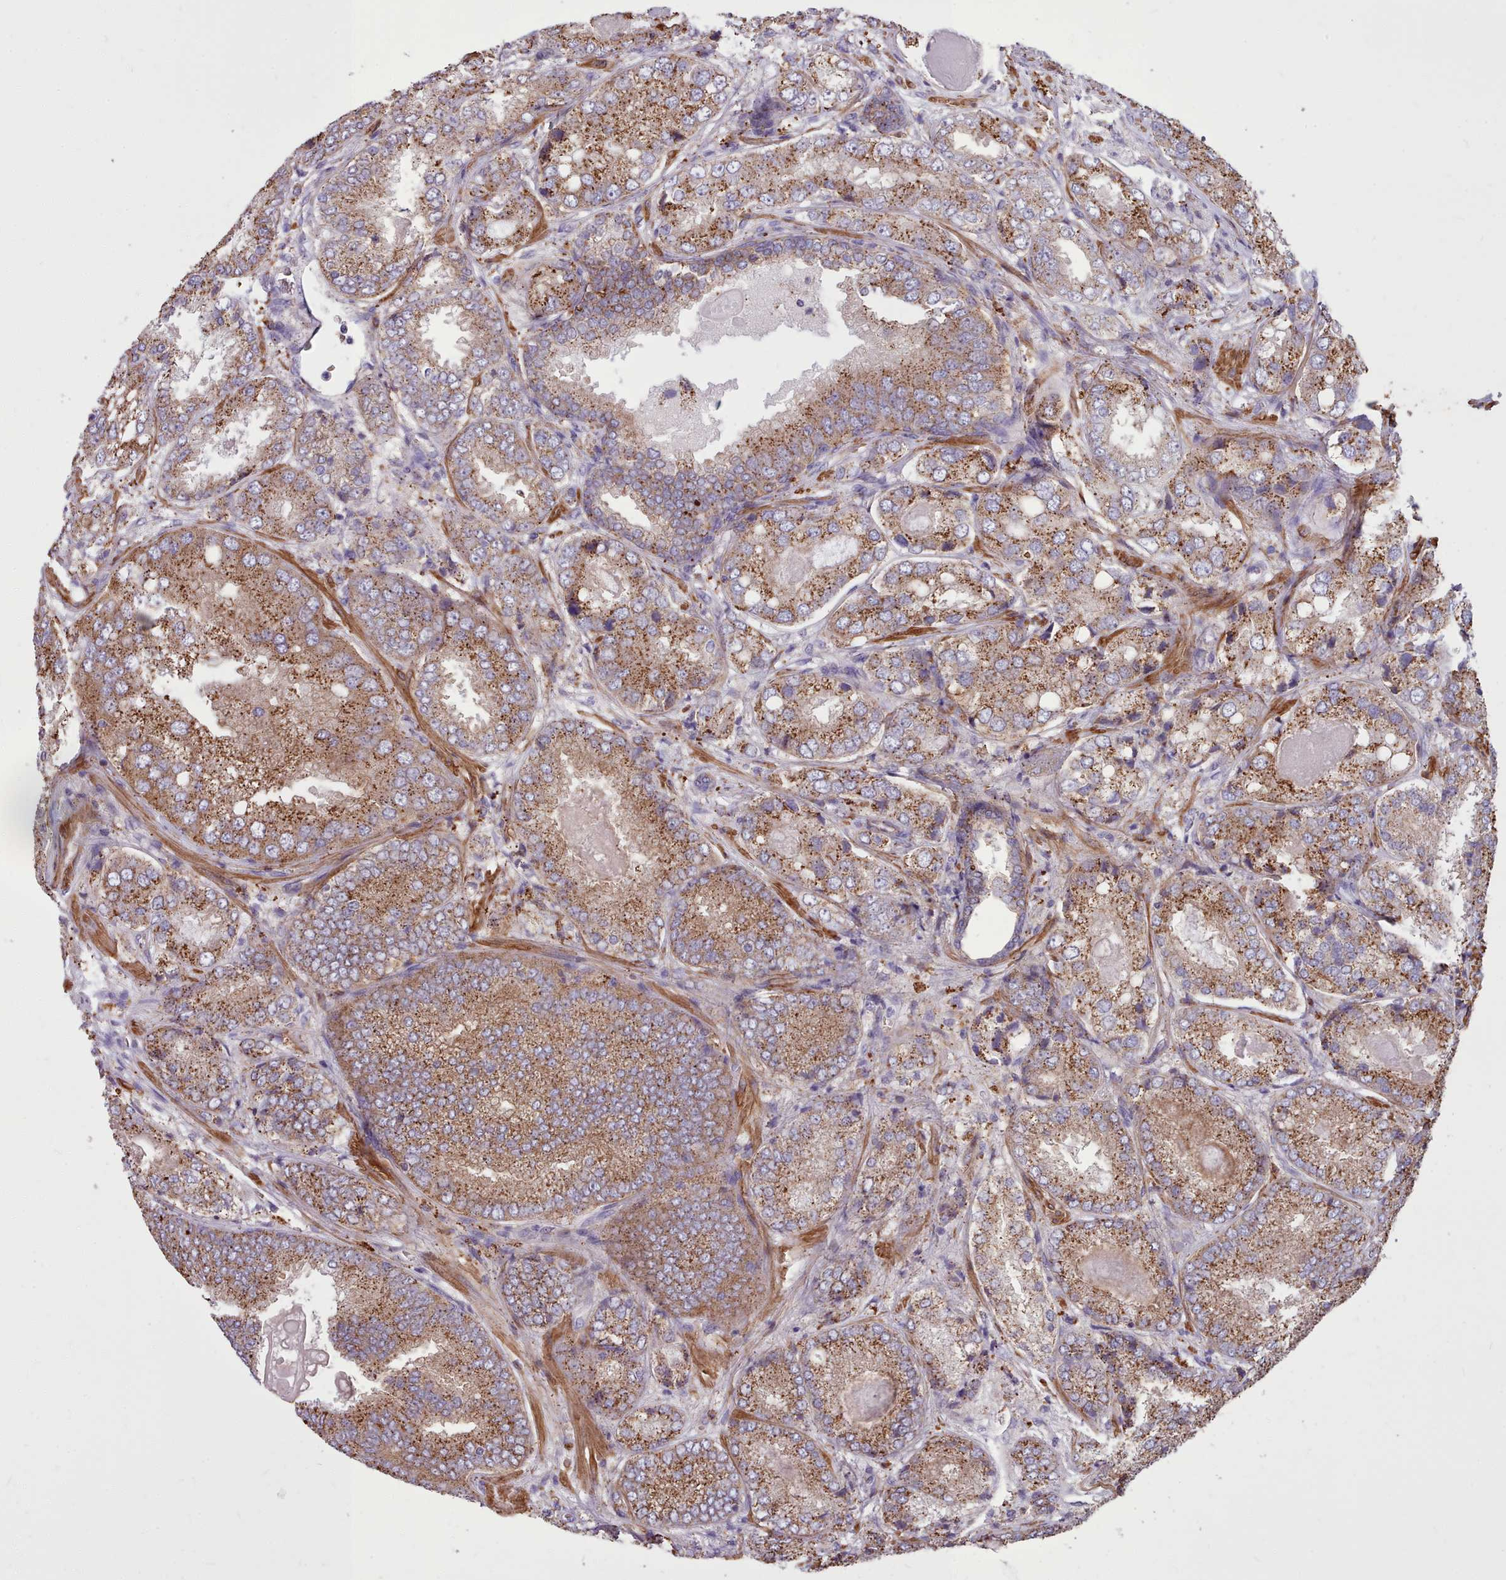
{"staining": {"intensity": "moderate", "quantity": "25%-75%", "location": "cytoplasmic/membranous"}, "tissue": "prostate cancer", "cell_type": "Tumor cells", "image_type": "cancer", "snomed": [{"axis": "morphology", "description": "Adenocarcinoma, High grade"}, {"axis": "topography", "description": "Prostate"}], "caption": "High-magnification brightfield microscopy of prostate cancer (adenocarcinoma (high-grade)) stained with DAB (brown) and counterstained with hematoxylin (blue). tumor cells exhibit moderate cytoplasmic/membranous expression is appreciated in approximately25%-75% of cells.", "gene": "PACSIN3", "patient": {"sex": "male", "age": 63}}